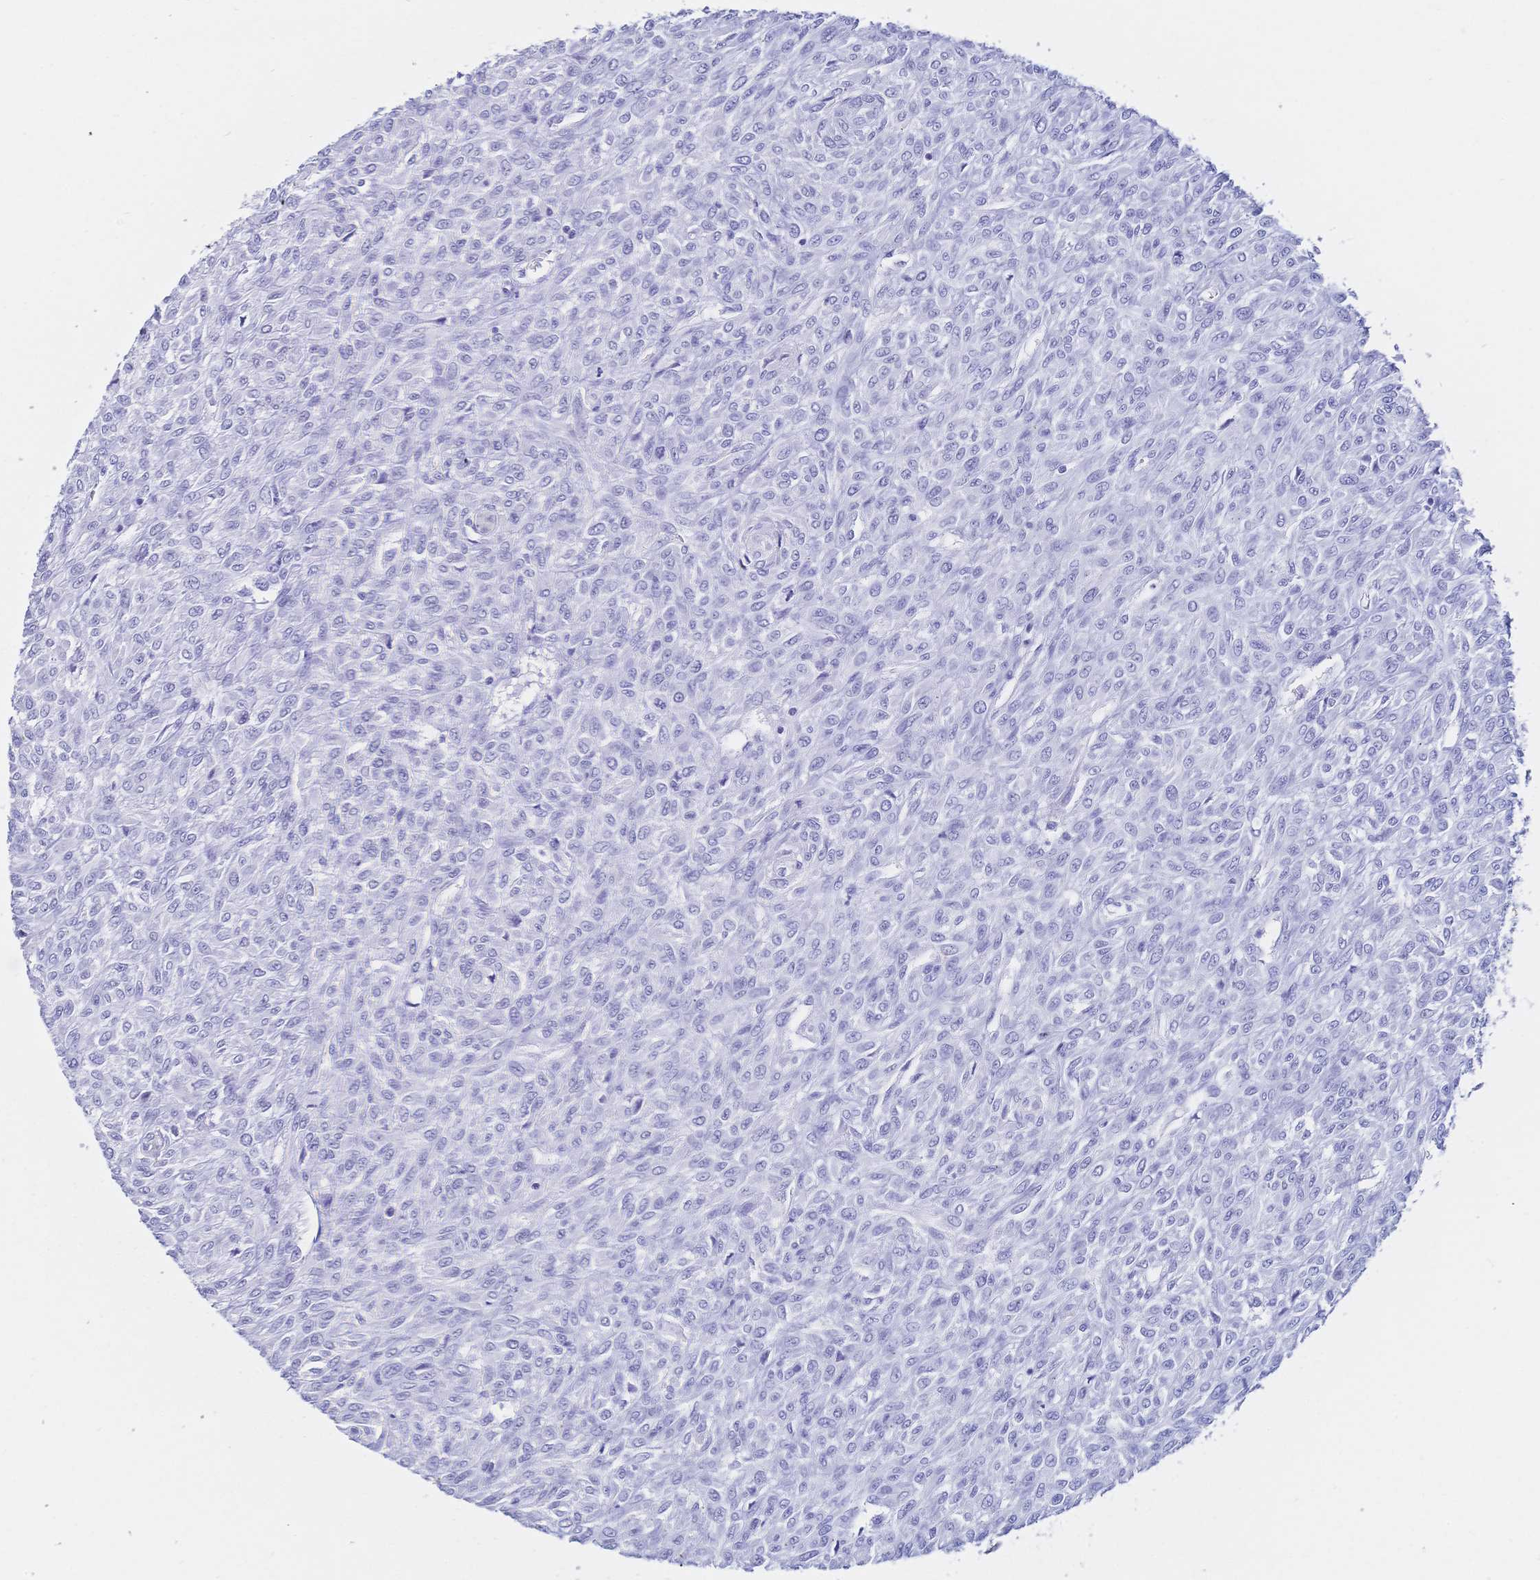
{"staining": {"intensity": "negative", "quantity": "none", "location": "none"}, "tissue": "renal cancer", "cell_type": "Tumor cells", "image_type": "cancer", "snomed": [{"axis": "morphology", "description": "Adenocarcinoma, NOS"}, {"axis": "topography", "description": "Kidney"}], "caption": "Immunohistochemistry histopathology image of renal adenocarcinoma stained for a protein (brown), which reveals no staining in tumor cells.", "gene": "MEP1B", "patient": {"sex": "male", "age": 58}}